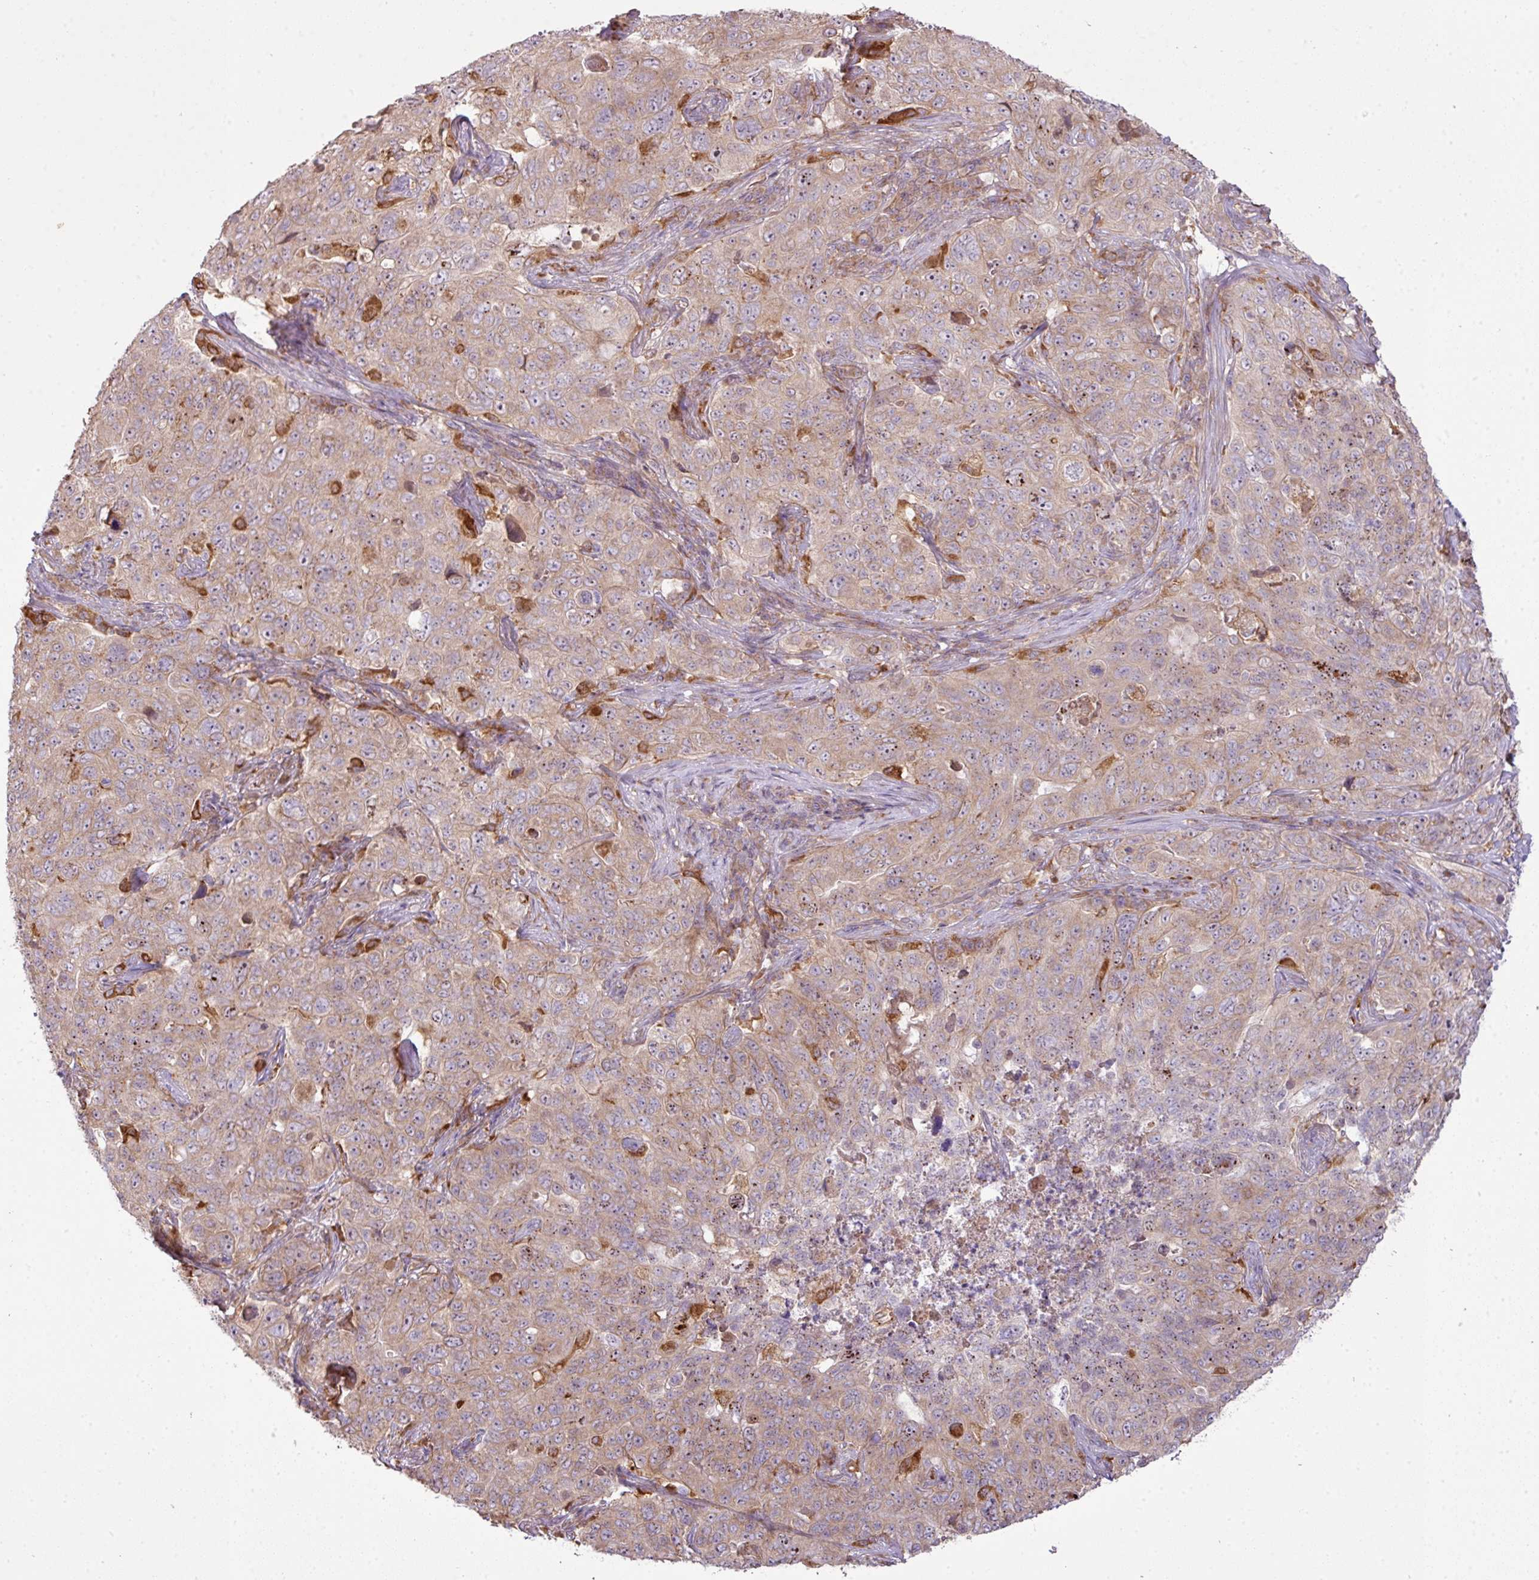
{"staining": {"intensity": "weak", "quantity": ">75%", "location": "cytoplasmic/membranous"}, "tissue": "pancreatic cancer", "cell_type": "Tumor cells", "image_type": "cancer", "snomed": [{"axis": "morphology", "description": "Adenocarcinoma, NOS"}, {"axis": "topography", "description": "Pancreas"}], "caption": "Immunohistochemistry (DAB (3,3'-diaminobenzidine)) staining of pancreatic cancer (adenocarcinoma) displays weak cytoplasmic/membranous protein expression in approximately >75% of tumor cells. (DAB (3,3'-diaminobenzidine) IHC with brightfield microscopy, high magnification).", "gene": "COX18", "patient": {"sex": "male", "age": 68}}